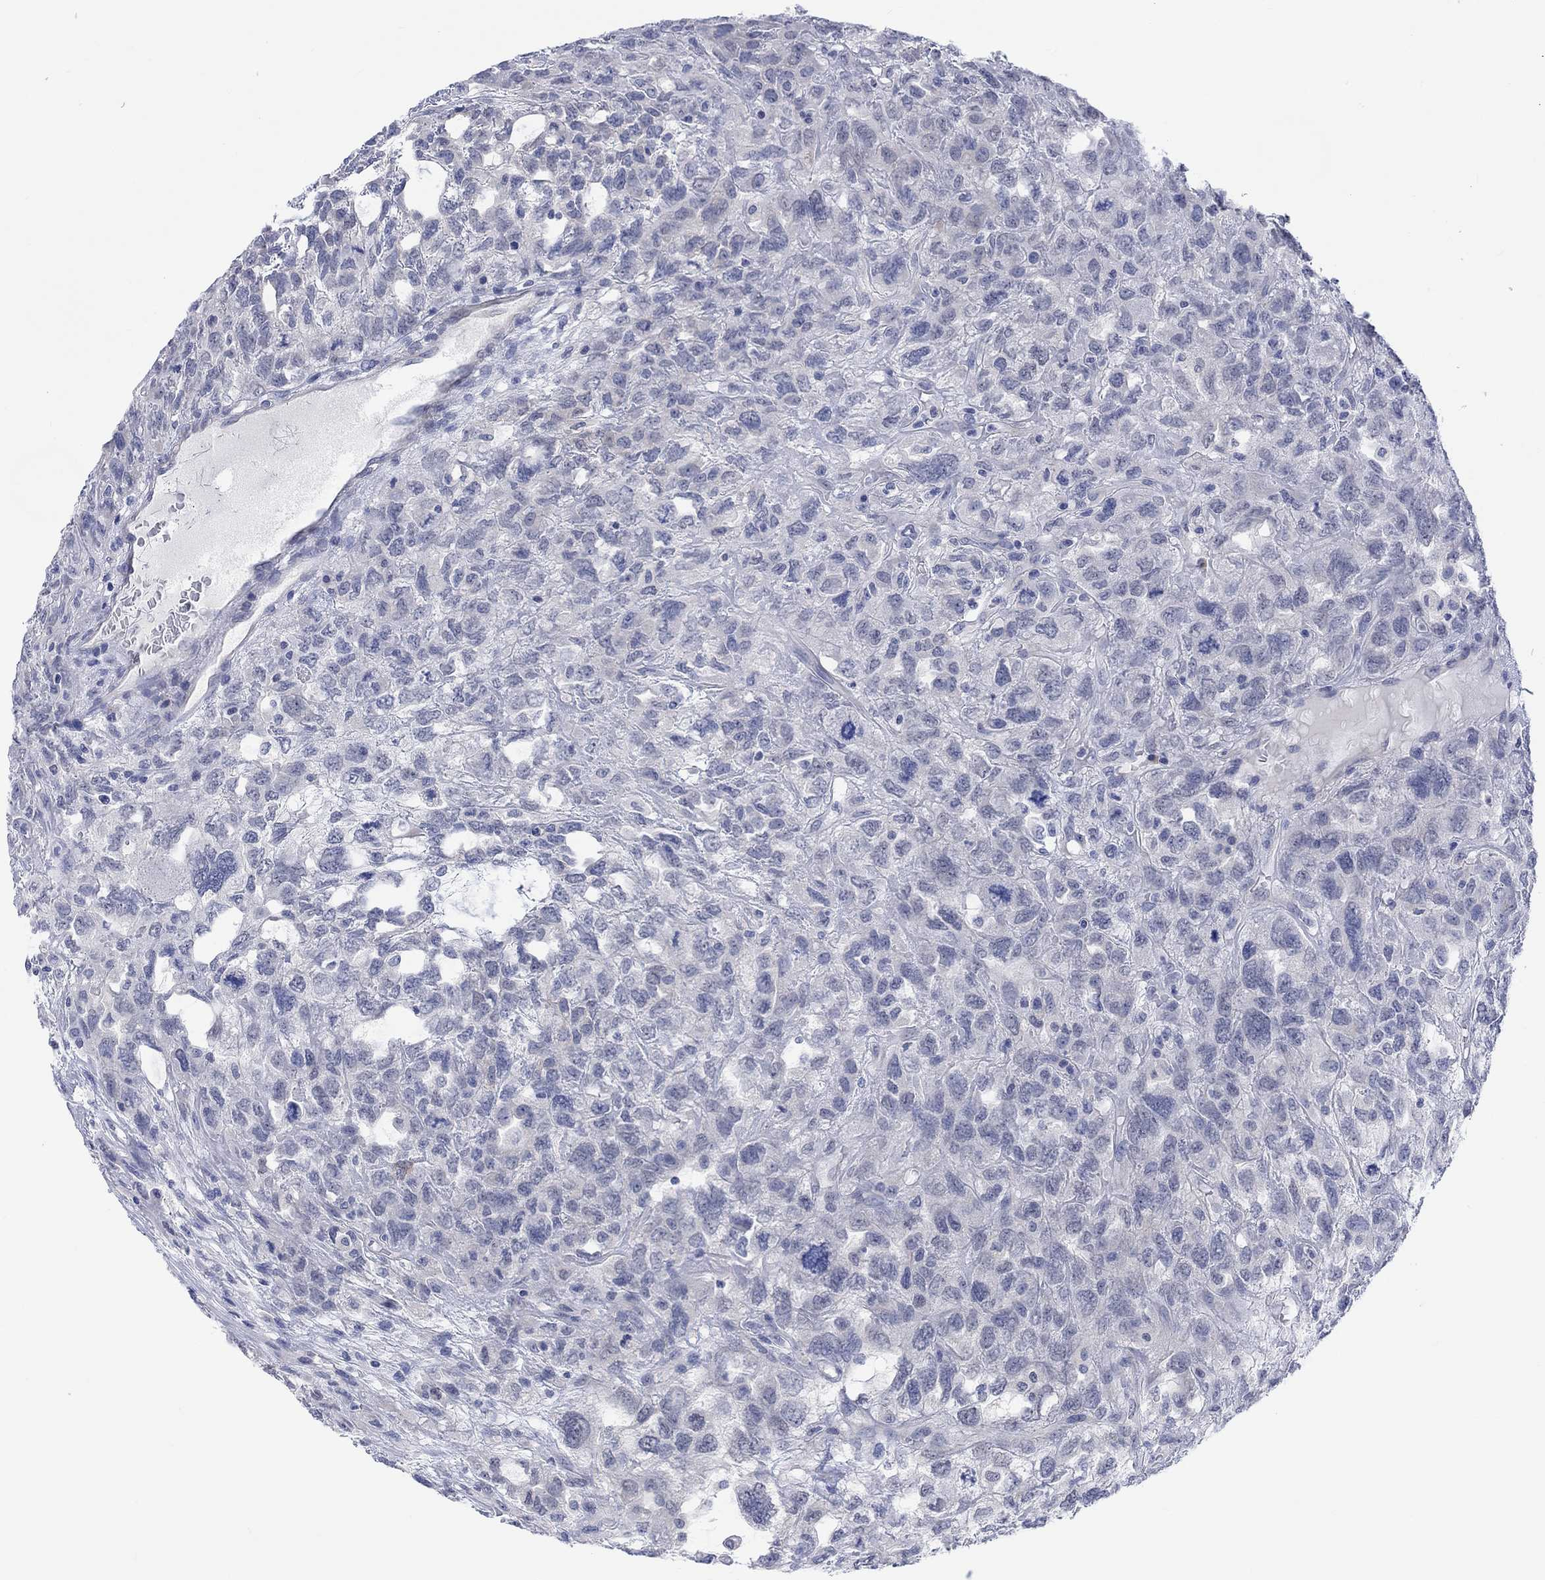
{"staining": {"intensity": "negative", "quantity": "none", "location": "none"}, "tissue": "testis cancer", "cell_type": "Tumor cells", "image_type": "cancer", "snomed": [{"axis": "morphology", "description": "Seminoma, NOS"}, {"axis": "topography", "description": "Testis"}], "caption": "Testis cancer (seminoma) stained for a protein using immunohistochemistry demonstrates no positivity tumor cells.", "gene": "DCX", "patient": {"sex": "male", "age": 52}}